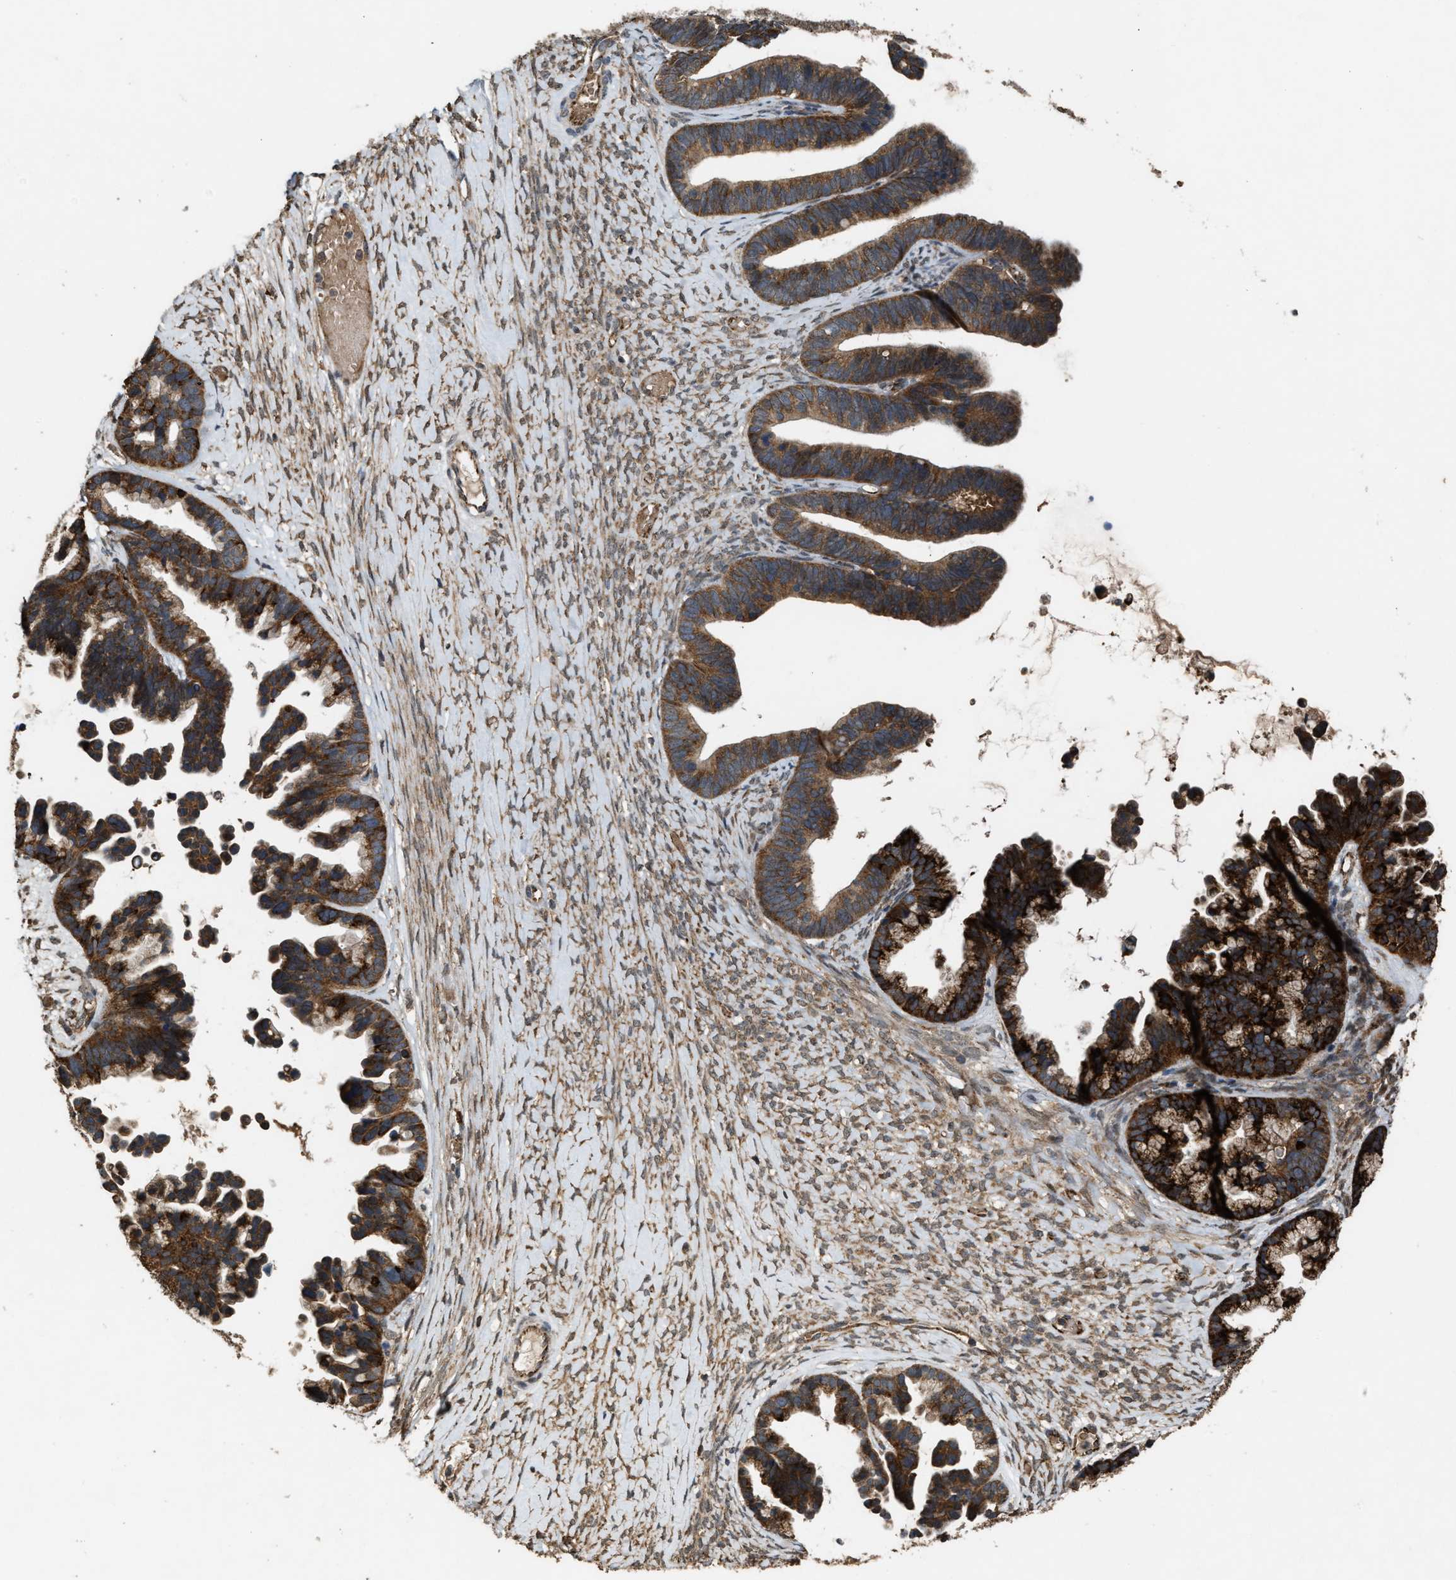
{"staining": {"intensity": "strong", "quantity": ">75%", "location": "cytoplasmic/membranous"}, "tissue": "ovarian cancer", "cell_type": "Tumor cells", "image_type": "cancer", "snomed": [{"axis": "morphology", "description": "Cystadenocarcinoma, serous, NOS"}, {"axis": "topography", "description": "Ovary"}], "caption": "Immunohistochemistry (IHC) image of neoplastic tissue: human ovarian cancer stained using immunohistochemistry displays high levels of strong protein expression localized specifically in the cytoplasmic/membranous of tumor cells, appearing as a cytoplasmic/membranous brown color.", "gene": "ARHGEF5", "patient": {"sex": "female", "age": 56}}